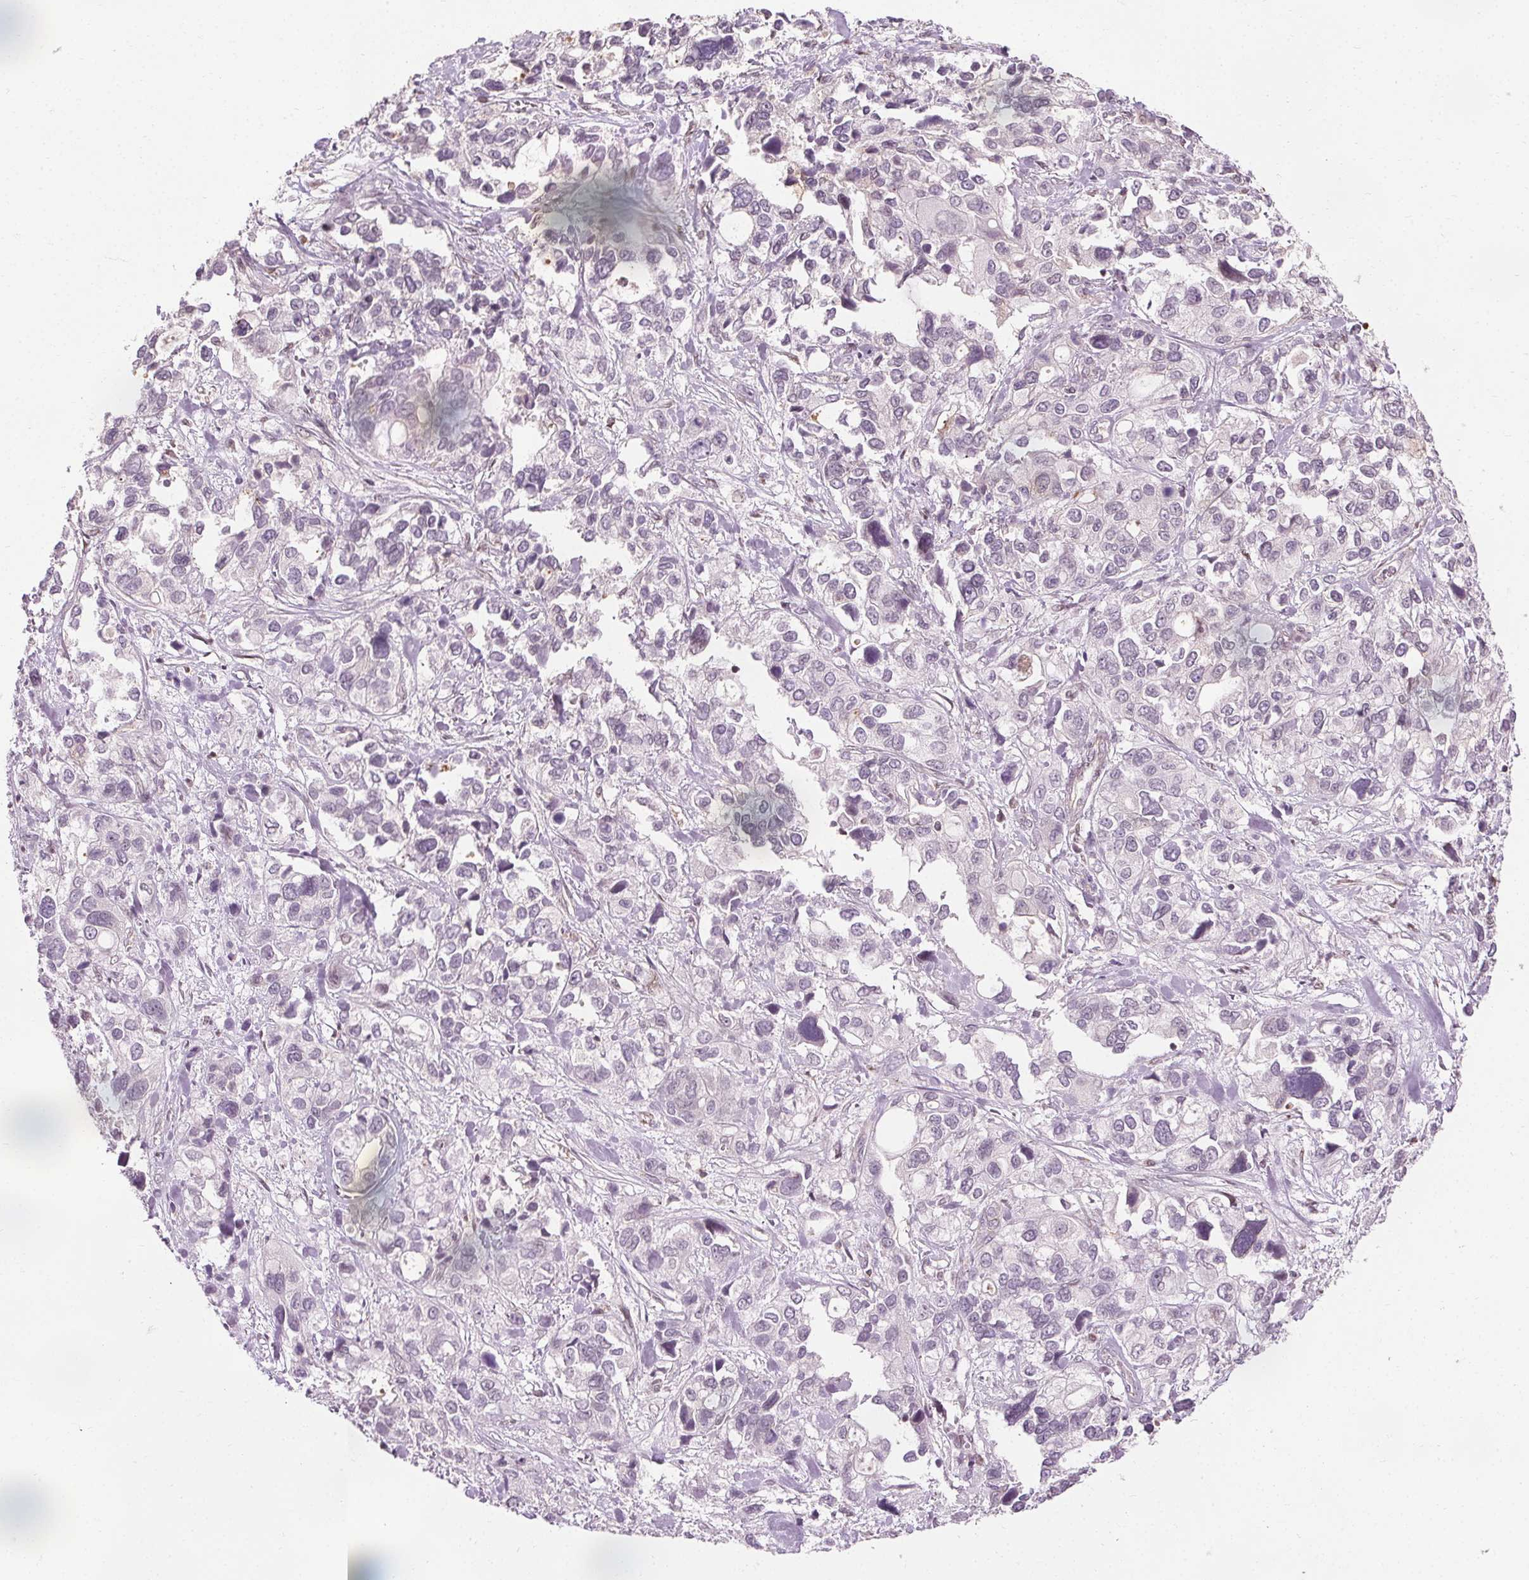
{"staining": {"intensity": "negative", "quantity": "none", "location": "none"}, "tissue": "stomach cancer", "cell_type": "Tumor cells", "image_type": "cancer", "snomed": [{"axis": "morphology", "description": "Adenocarcinoma, NOS"}, {"axis": "topography", "description": "Stomach, upper"}], "caption": "Immunohistochemical staining of human stomach cancer demonstrates no significant staining in tumor cells.", "gene": "LFNG", "patient": {"sex": "female", "age": 81}}